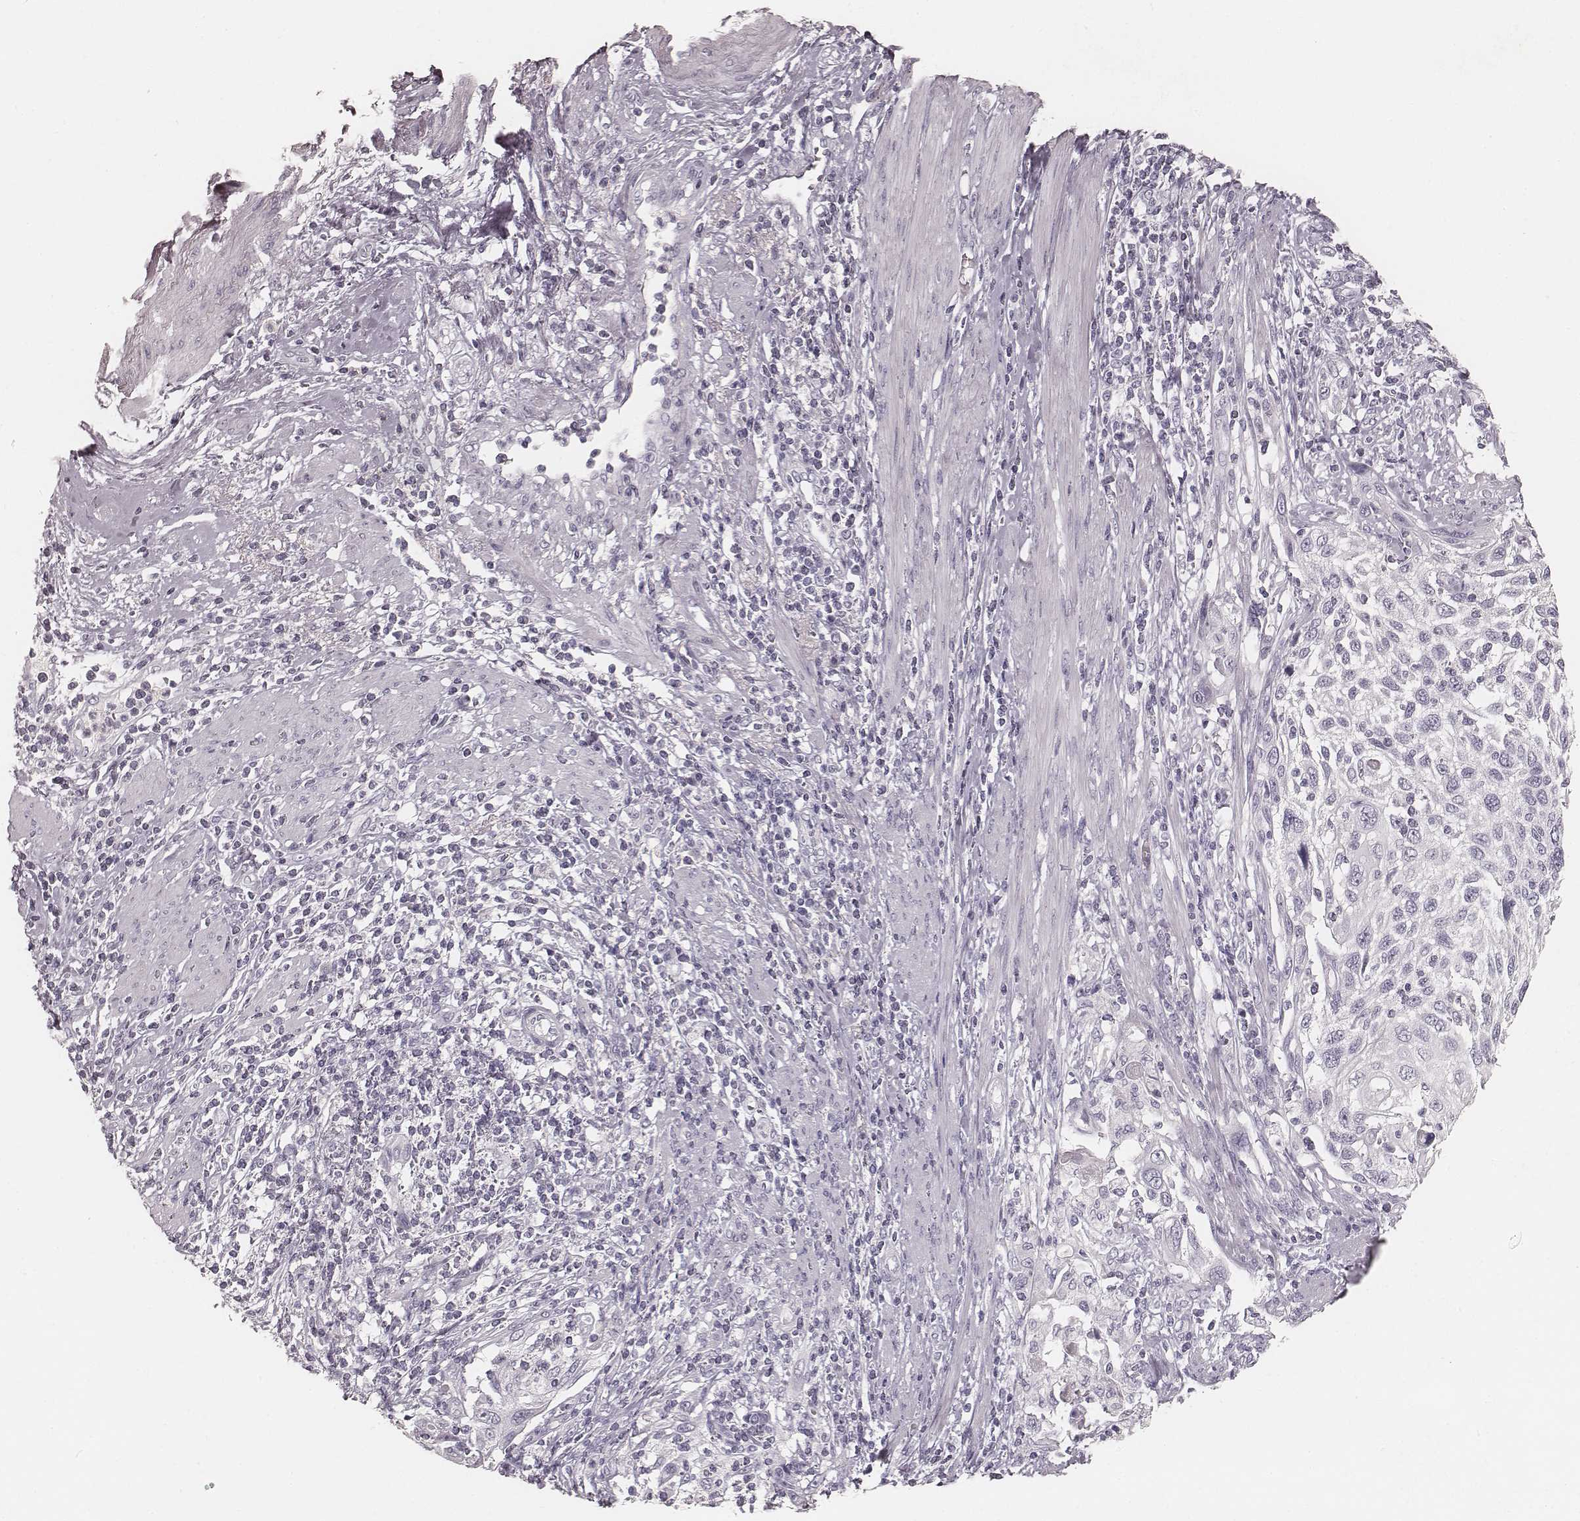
{"staining": {"intensity": "negative", "quantity": "none", "location": "none"}, "tissue": "cervical cancer", "cell_type": "Tumor cells", "image_type": "cancer", "snomed": [{"axis": "morphology", "description": "Squamous cell carcinoma, NOS"}, {"axis": "topography", "description": "Cervix"}], "caption": "Photomicrograph shows no significant protein expression in tumor cells of cervical cancer (squamous cell carcinoma).", "gene": "KRT26", "patient": {"sex": "female", "age": 70}}